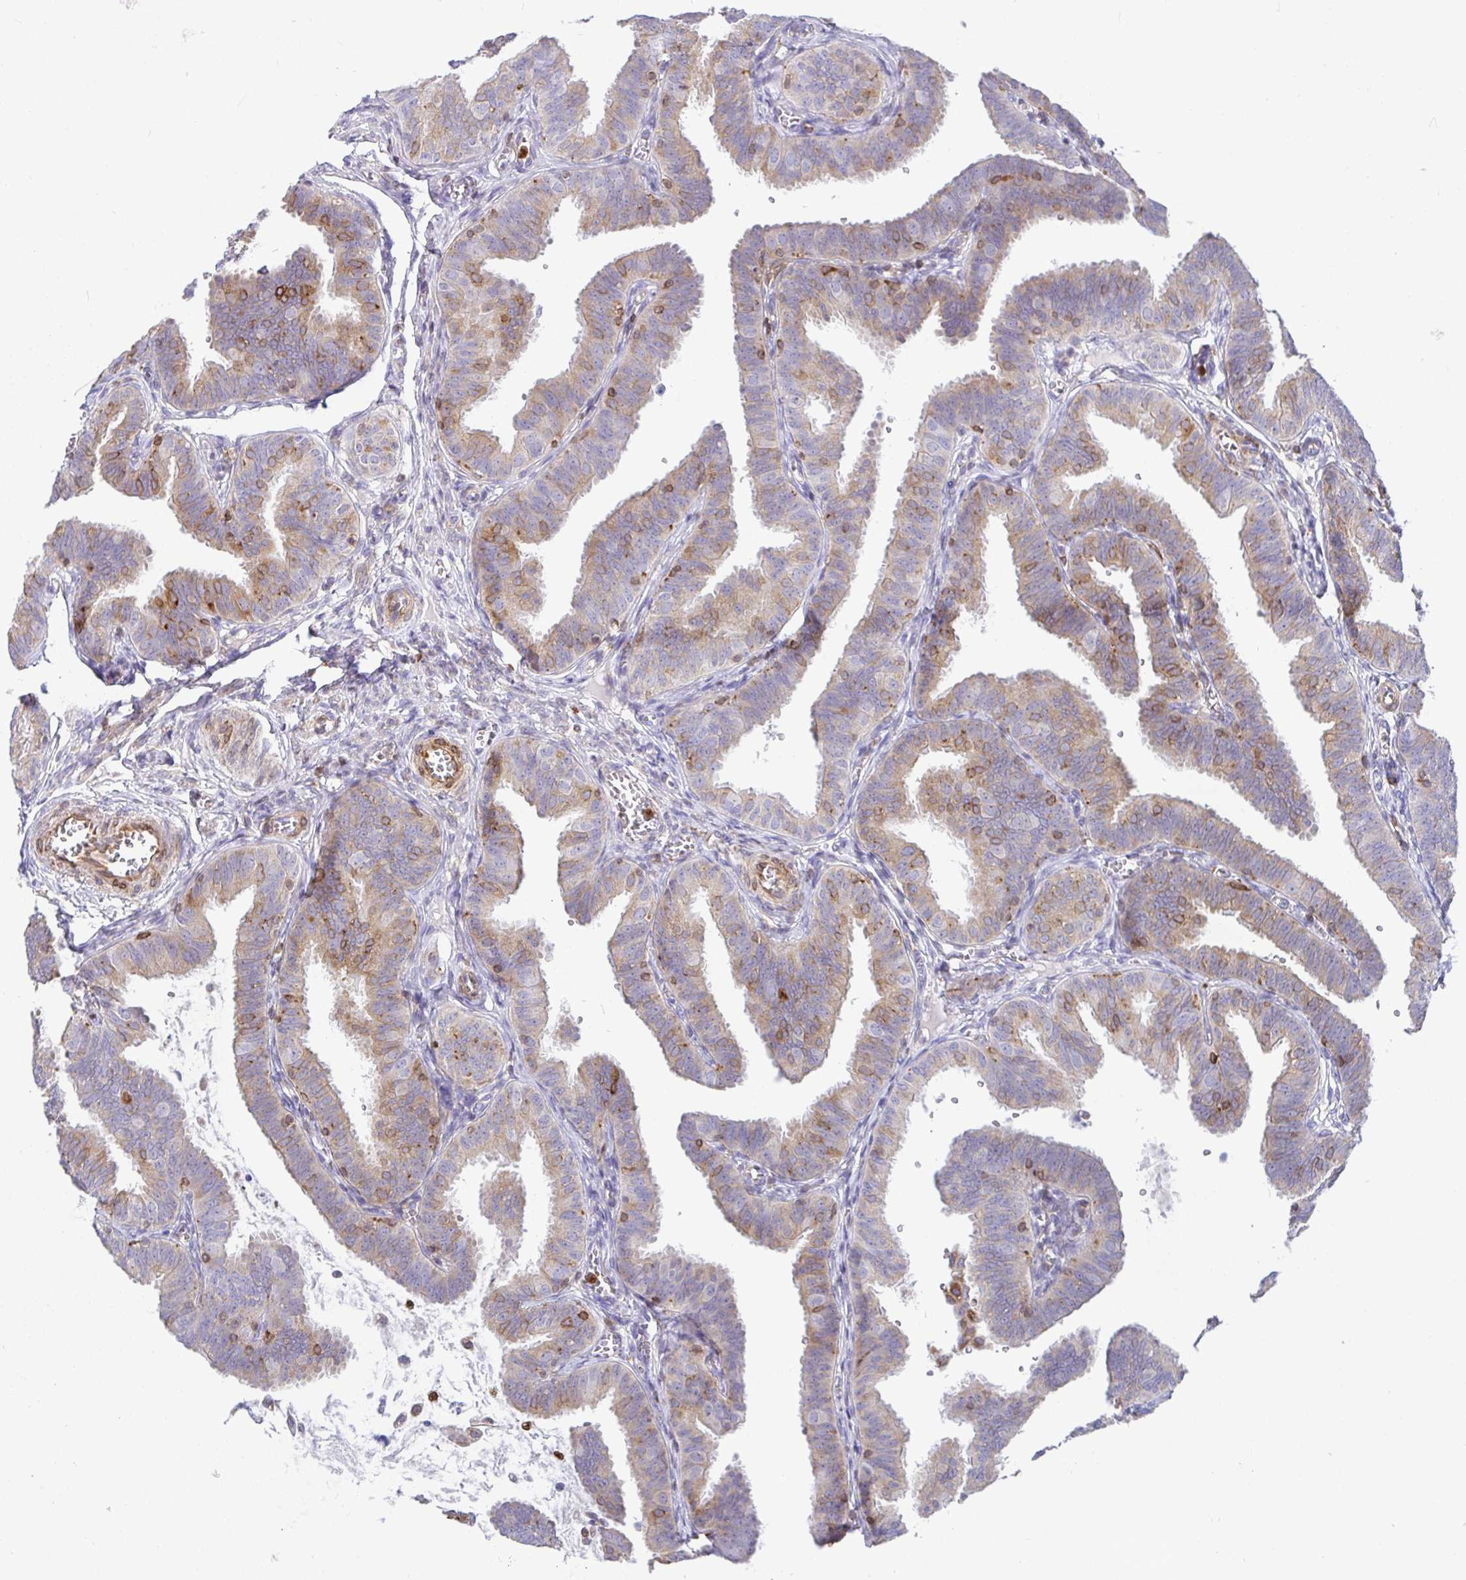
{"staining": {"intensity": "moderate", "quantity": "25%-75%", "location": "cytoplasmic/membranous"}, "tissue": "fallopian tube", "cell_type": "Glandular cells", "image_type": "normal", "snomed": [{"axis": "morphology", "description": "Normal tissue, NOS"}, {"axis": "topography", "description": "Fallopian tube"}], "caption": "Moderate cytoplasmic/membranous positivity for a protein is appreciated in approximately 25%-75% of glandular cells of normal fallopian tube using immunohistochemistry (IHC).", "gene": "TP53I11", "patient": {"sex": "female", "age": 25}}